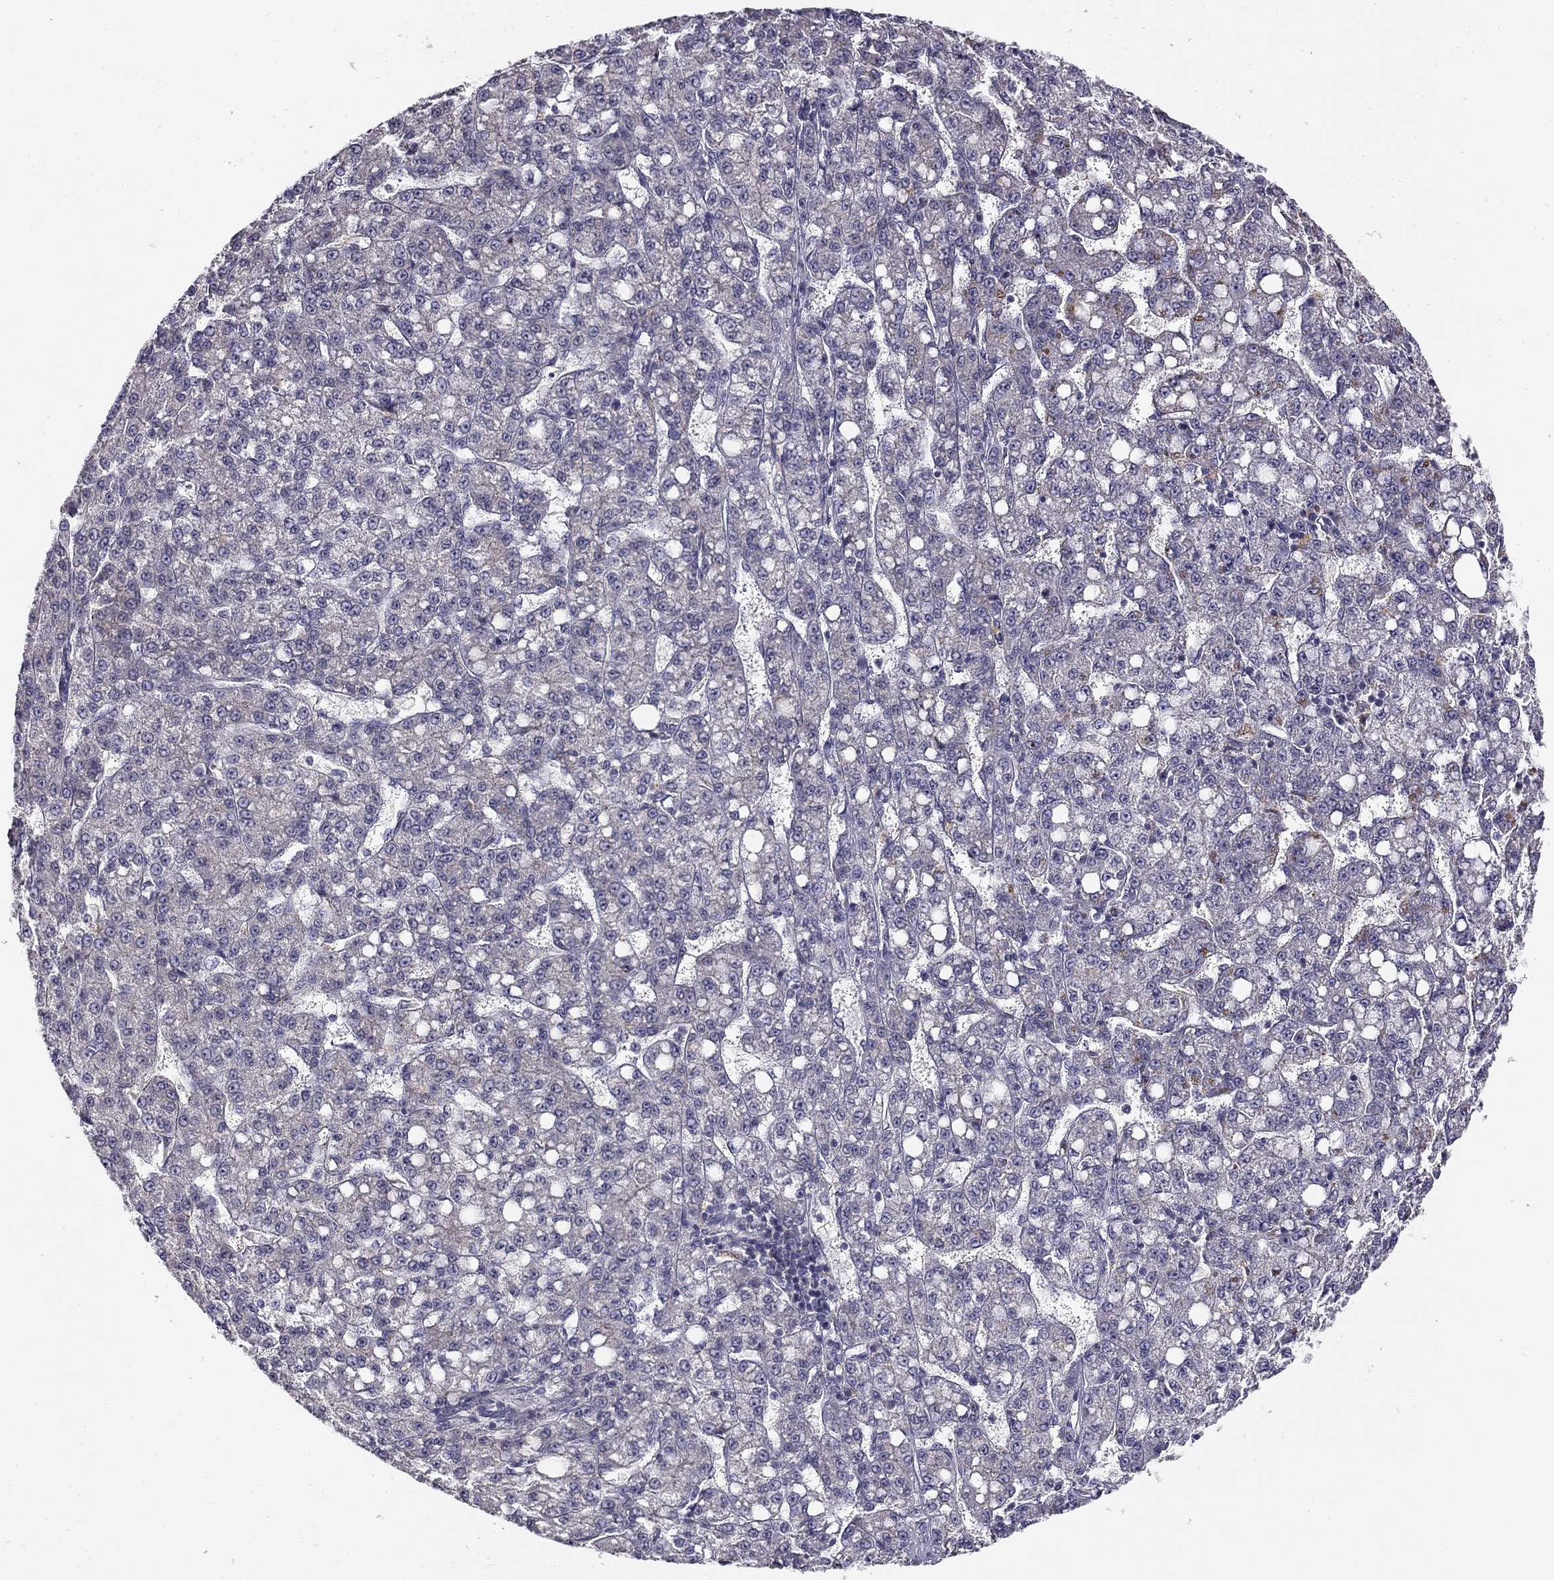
{"staining": {"intensity": "negative", "quantity": "none", "location": "none"}, "tissue": "liver cancer", "cell_type": "Tumor cells", "image_type": "cancer", "snomed": [{"axis": "morphology", "description": "Carcinoma, Hepatocellular, NOS"}, {"axis": "topography", "description": "Liver"}], "caption": "Human liver hepatocellular carcinoma stained for a protein using immunohistochemistry (IHC) displays no positivity in tumor cells.", "gene": "CNR1", "patient": {"sex": "female", "age": 65}}